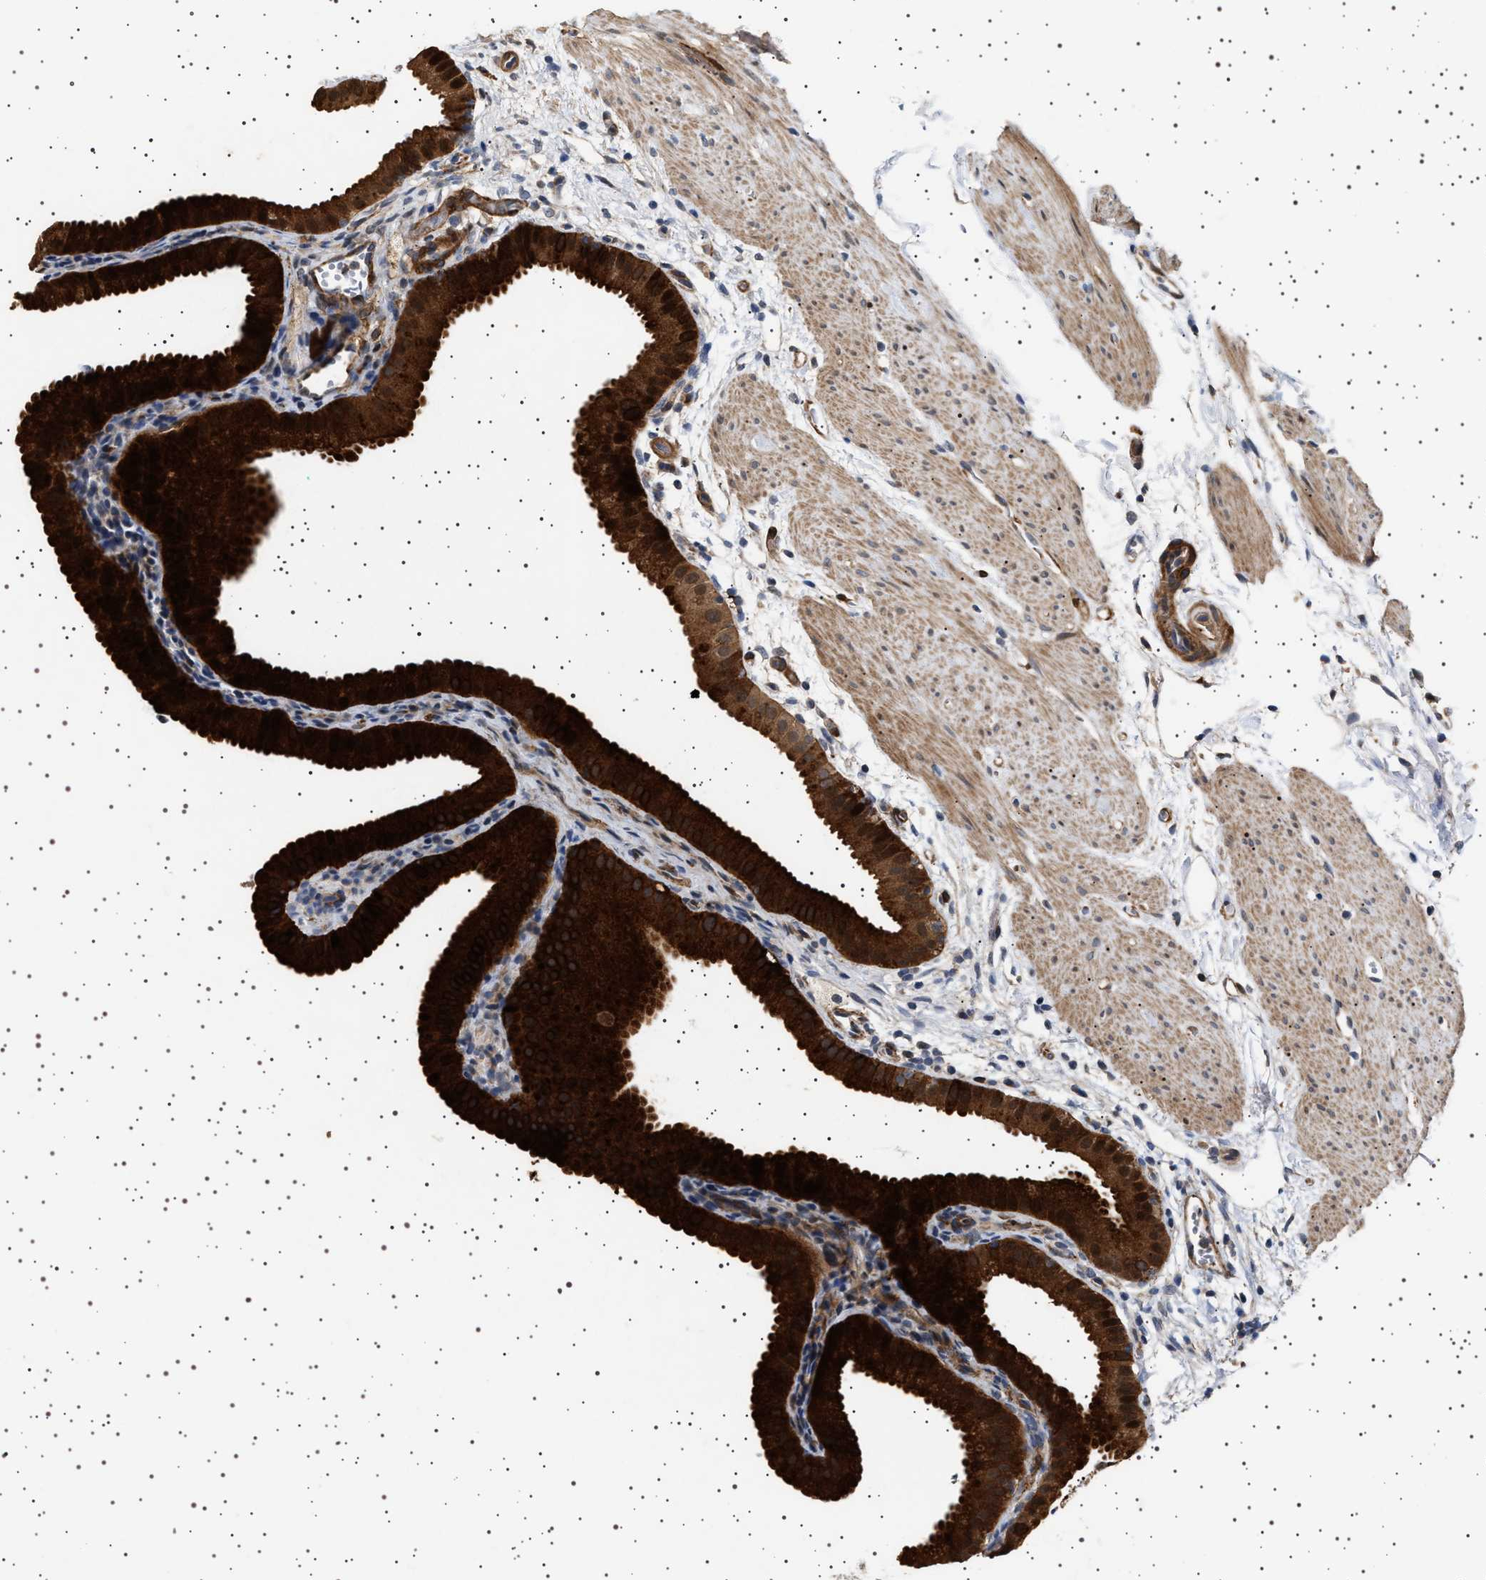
{"staining": {"intensity": "strong", "quantity": ">75%", "location": "cytoplasmic/membranous"}, "tissue": "gallbladder", "cell_type": "Glandular cells", "image_type": "normal", "snomed": [{"axis": "morphology", "description": "Normal tissue, NOS"}, {"axis": "topography", "description": "Gallbladder"}], "caption": "Glandular cells show high levels of strong cytoplasmic/membranous expression in approximately >75% of cells in normal human gallbladder. (brown staining indicates protein expression, while blue staining denotes nuclei).", "gene": "GUCY1B1", "patient": {"sex": "female", "age": 64}}